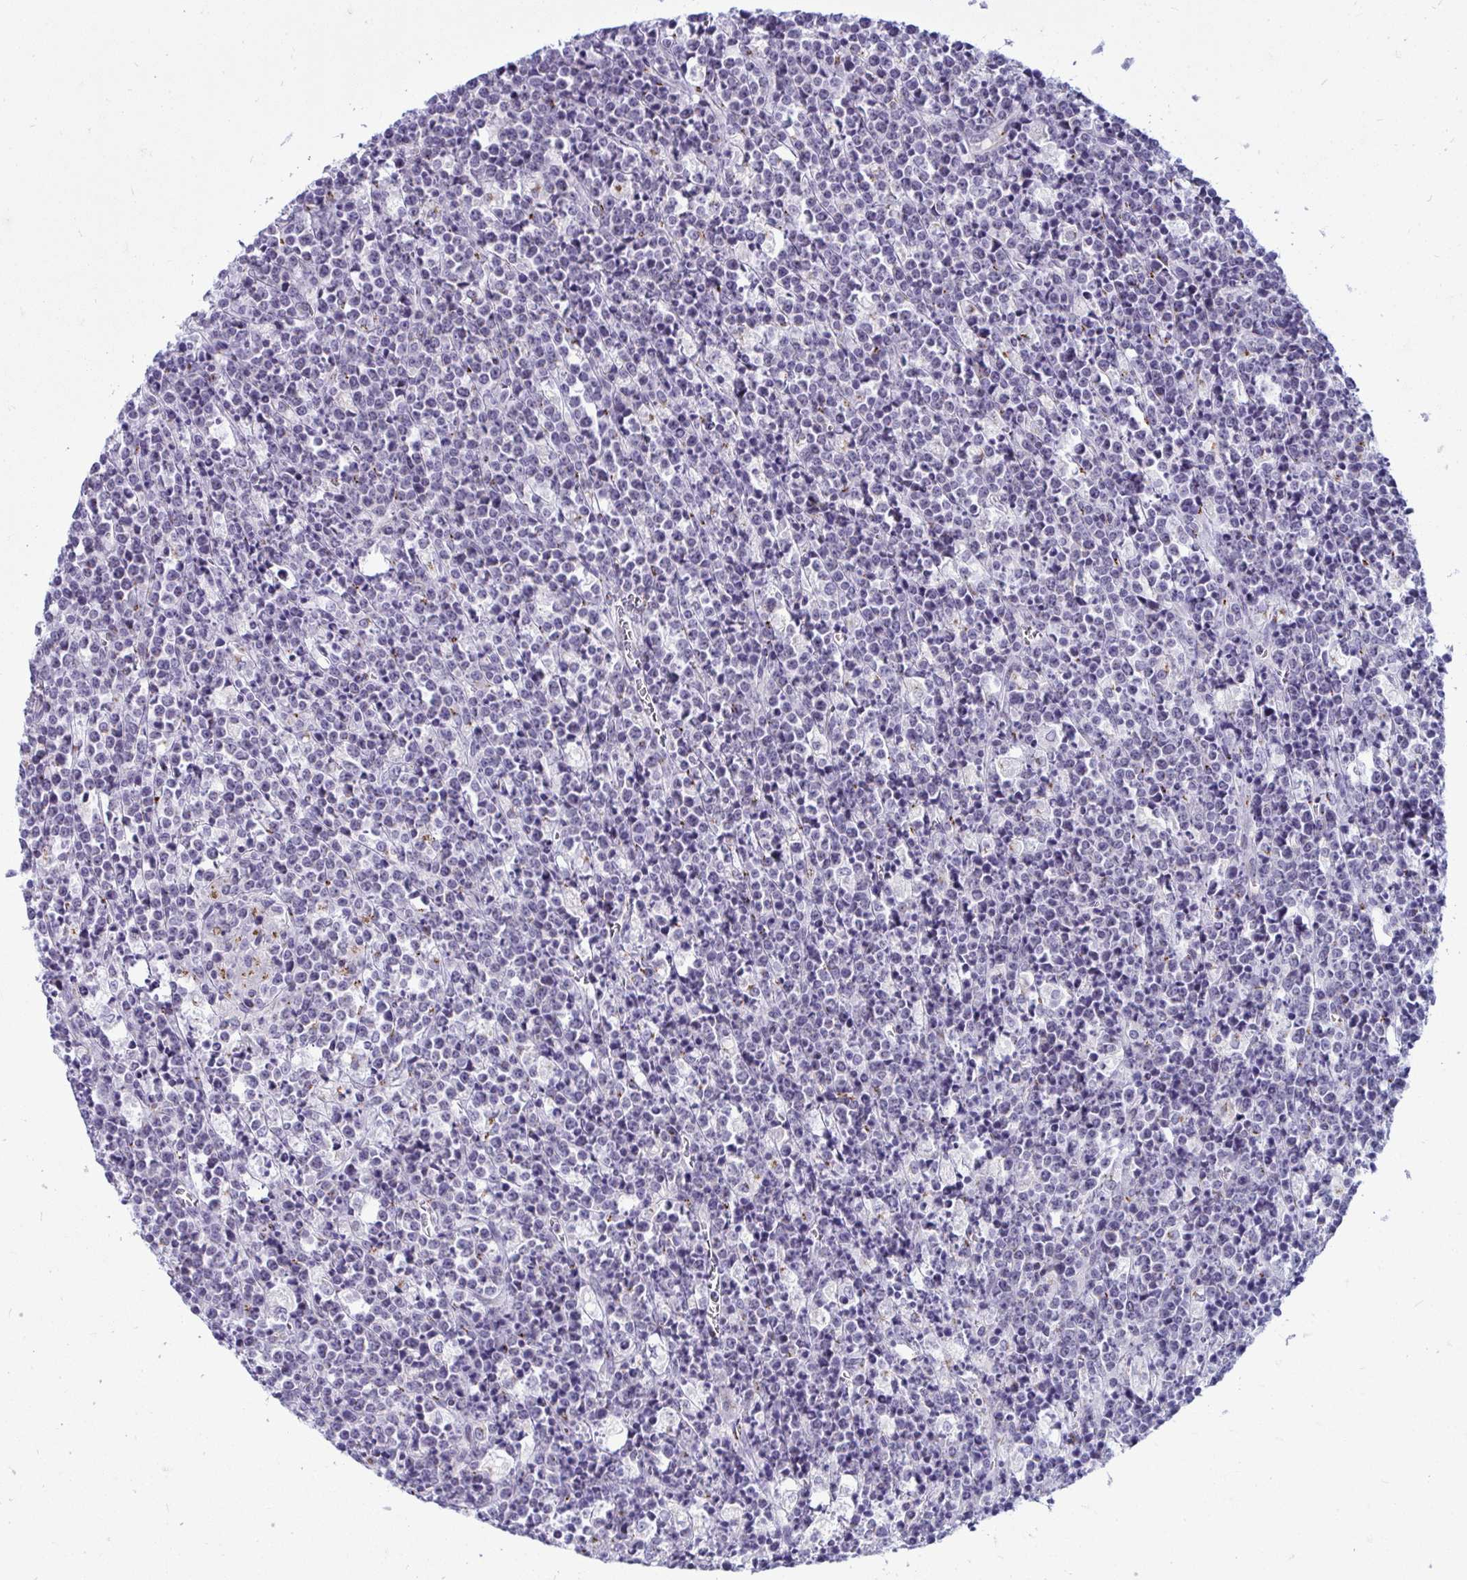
{"staining": {"intensity": "negative", "quantity": "none", "location": "none"}, "tissue": "lymphoma", "cell_type": "Tumor cells", "image_type": "cancer", "snomed": [{"axis": "morphology", "description": "Malignant lymphoma, non-Hodgkin's type, High grade"}, {"axis": "topography", "description": "Ovary"}], "caption": "There is no significant expression in tumor cells of lymphoma. Nuclei are stained in blue.", "gene": "DTX4", "patient": {"sex": "female", "age": 56}}